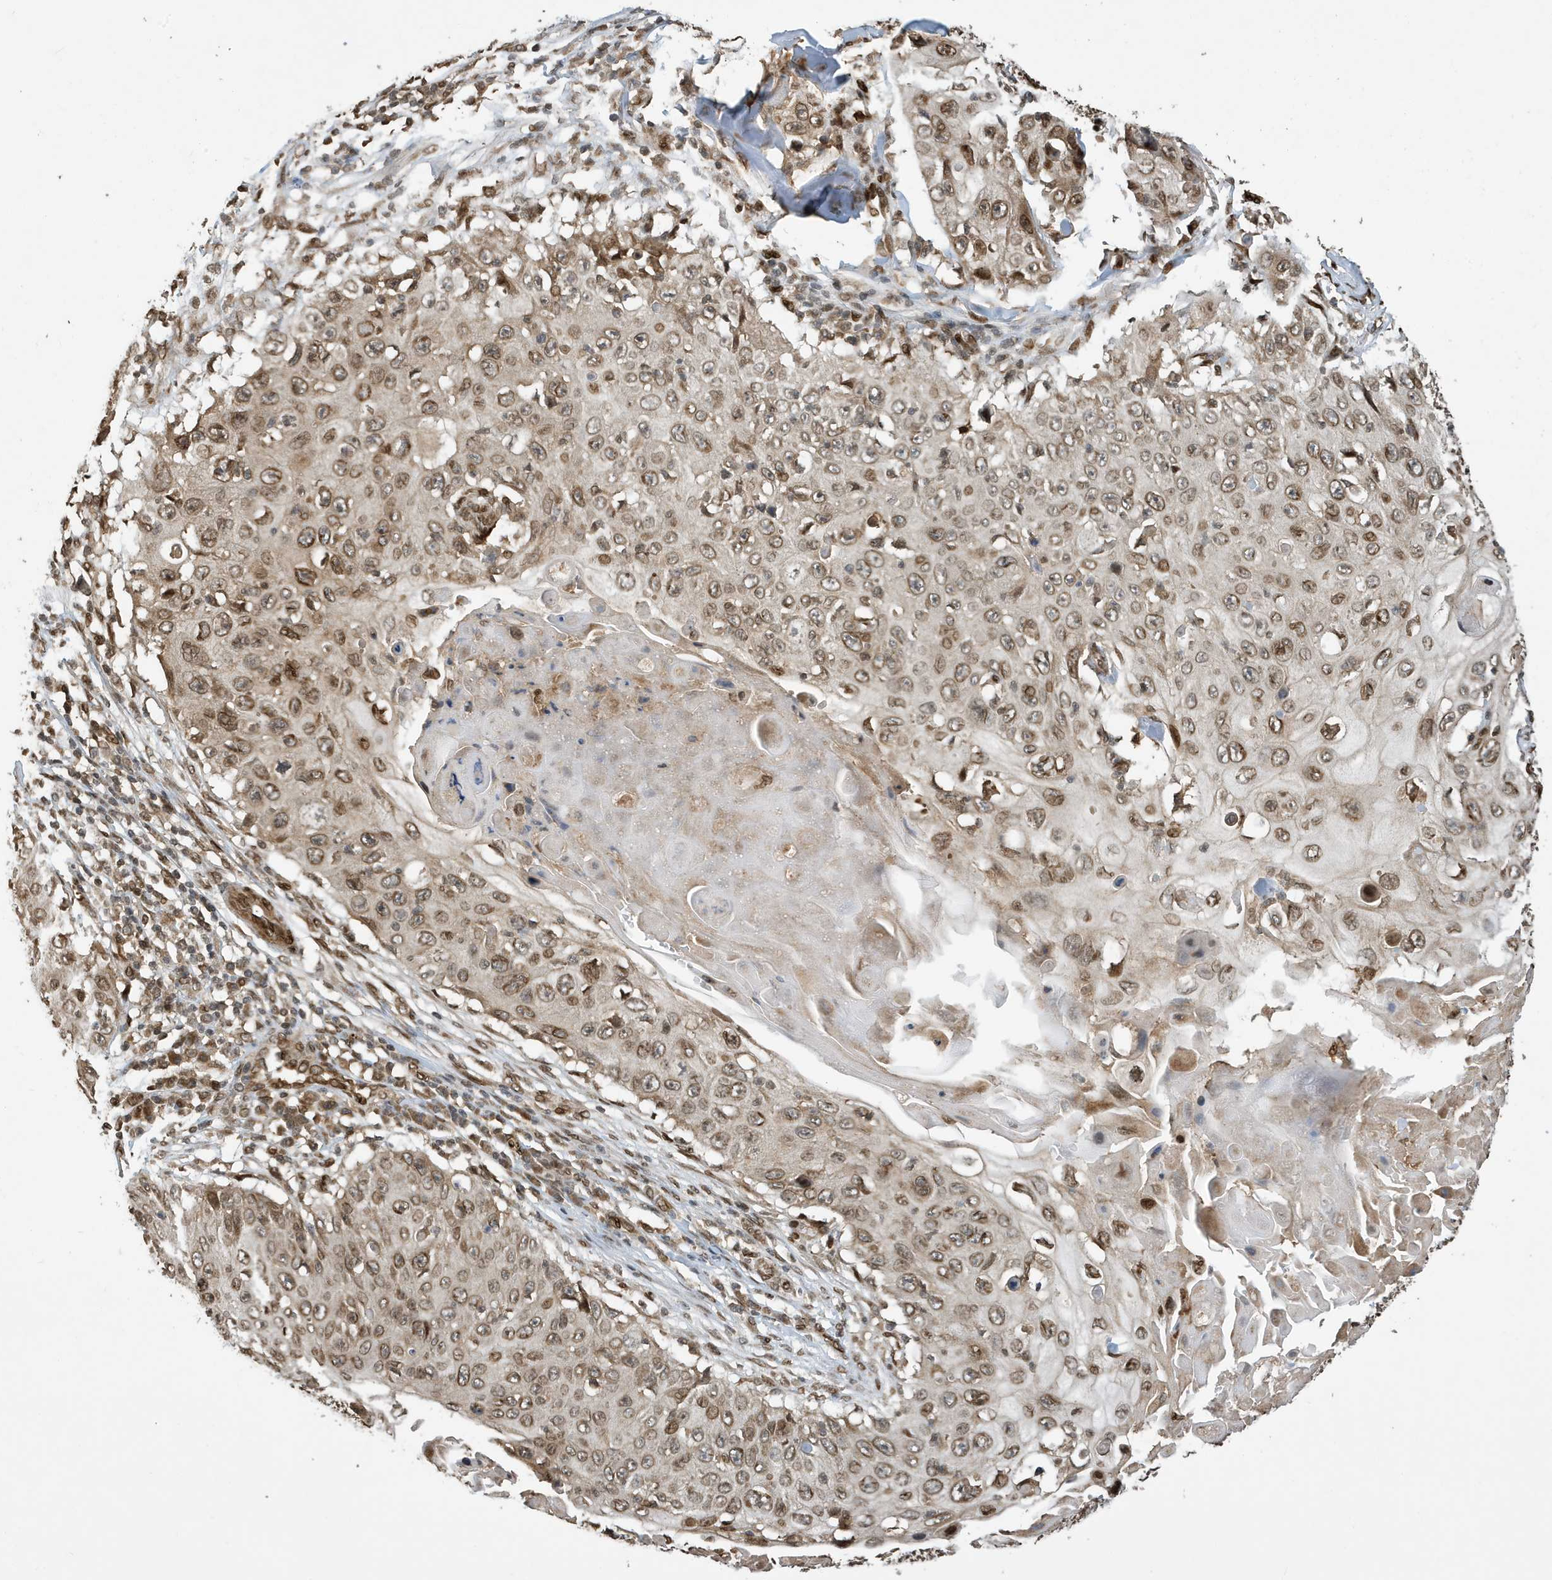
{"staining": {"intensity": "moderate", "quantity": ">75%", "location": "nuclear"}, "tissue": "skin cancer", "cell_type": "Tumor cells", "image_type": "cancer", "snomed": [{"axis": "morphology", "description": "Squamous cell carcinoma, NOS"}, {"axis": "topography", "description": "Skin"}], "caption": "Protein expression analysis of human squamous cell carcinoma (skin) reveals moderate nuclear expression in about >75% of tumor cells.", "gene": "DUSP18", "patient": {"sex": "male", "age": 86}}